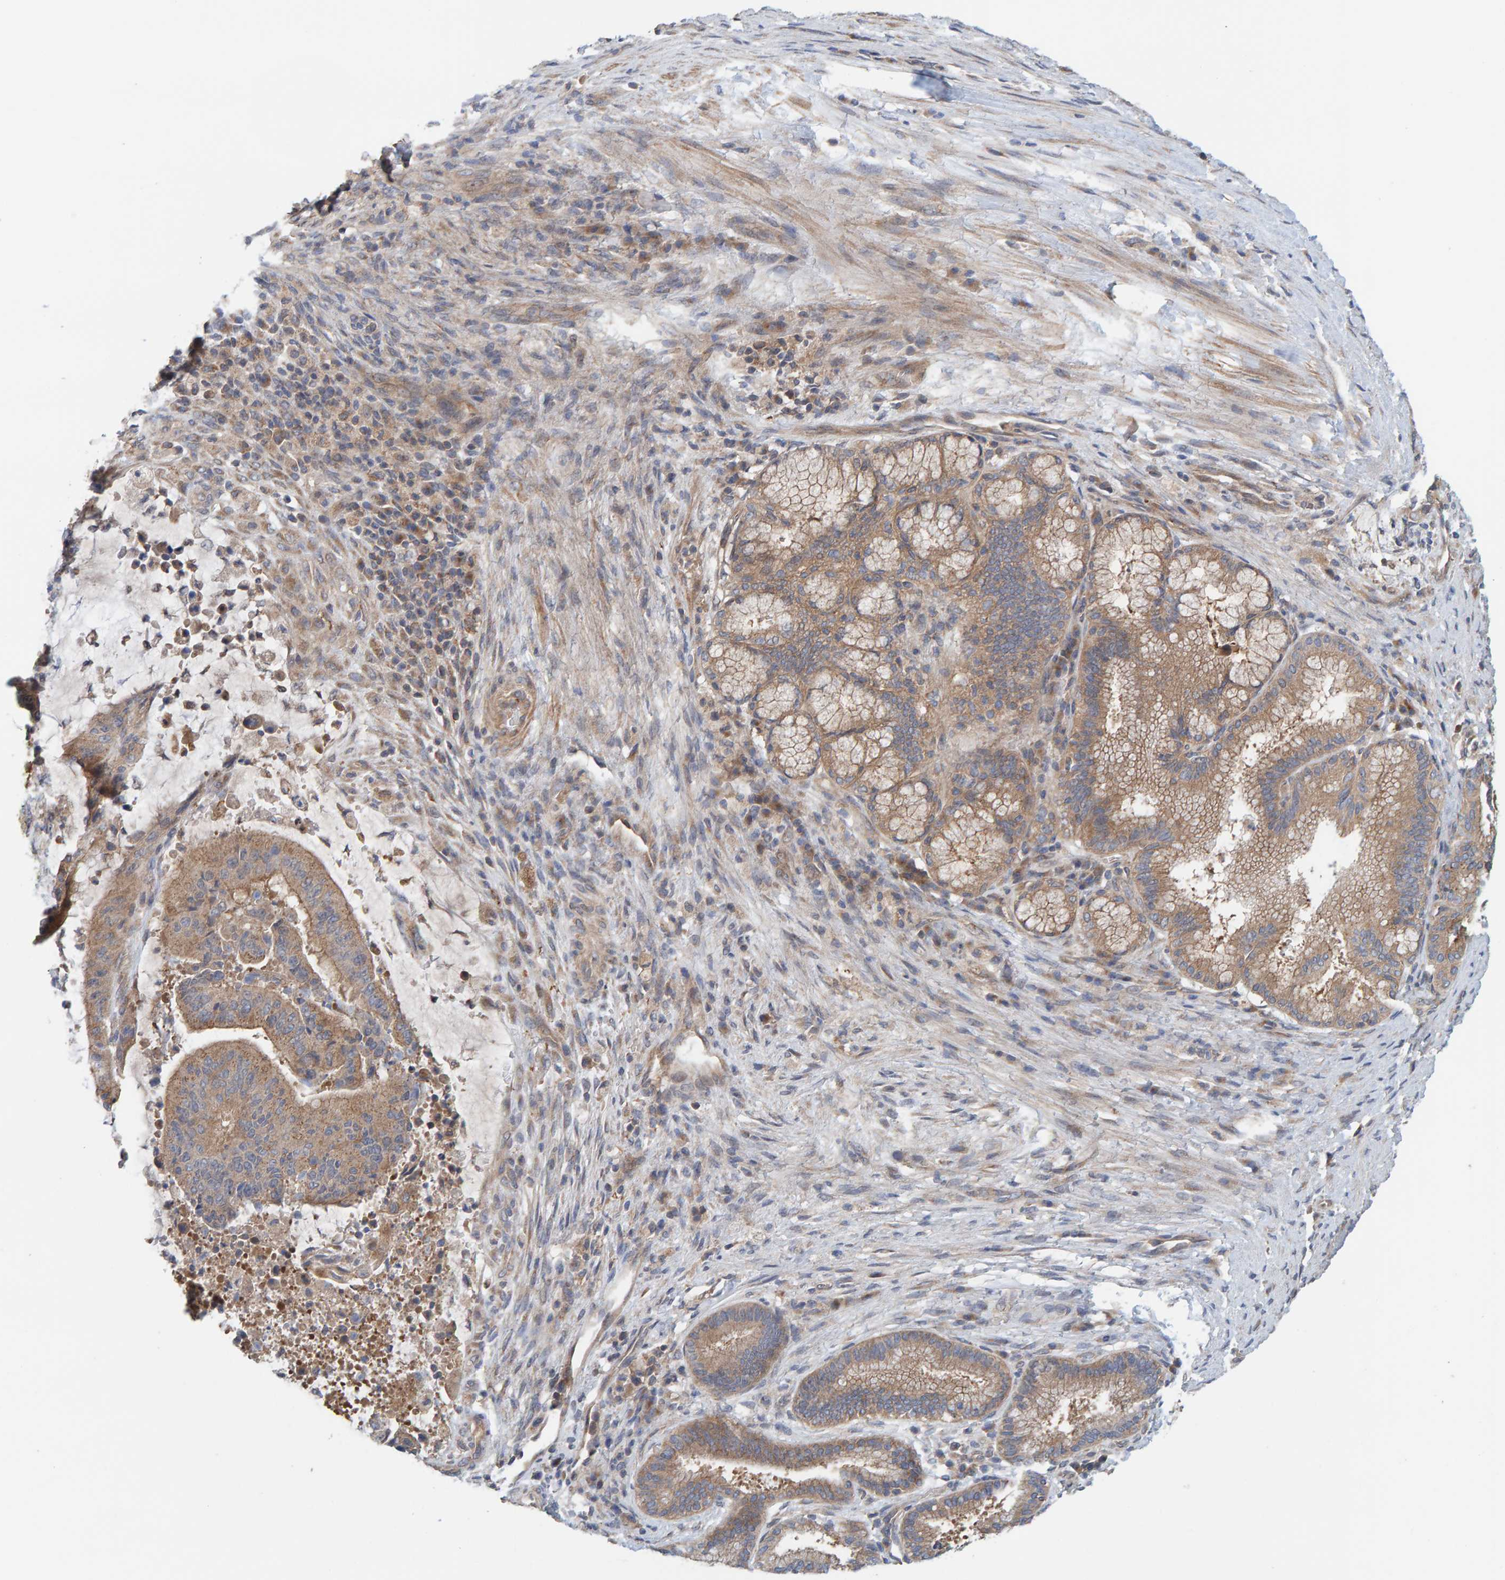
{"staining": {"intensity": "moderate", "quantity": ">75%", "location": "cytoplasmic/membranous"}, "tissue": "liver cancer", "cell_type": "Tumor cells", "image_type": "cancer", "snomed": [{"axis": "morphology", "description": "Normal tissue, NOS"}, {"axis": "morphology", "description": "Cholangiocarcinoma"}, {"axis": "topography", "description": "Liver"}, {"axis": "topography", "description": "Peripheral nerve tissue"}], "caption": "Liver cancer (cholangiocarcinoma) tissue shows moderate cytoplasmic/membranous expression in about >75% of tumor cells The staining is performed using DAB brown chromogen to label protein expression. The nuclei are counter-stained blue using hematoxylin.", "gene": "UBAP1", "patient": {"sex": "female", "age": 73}}